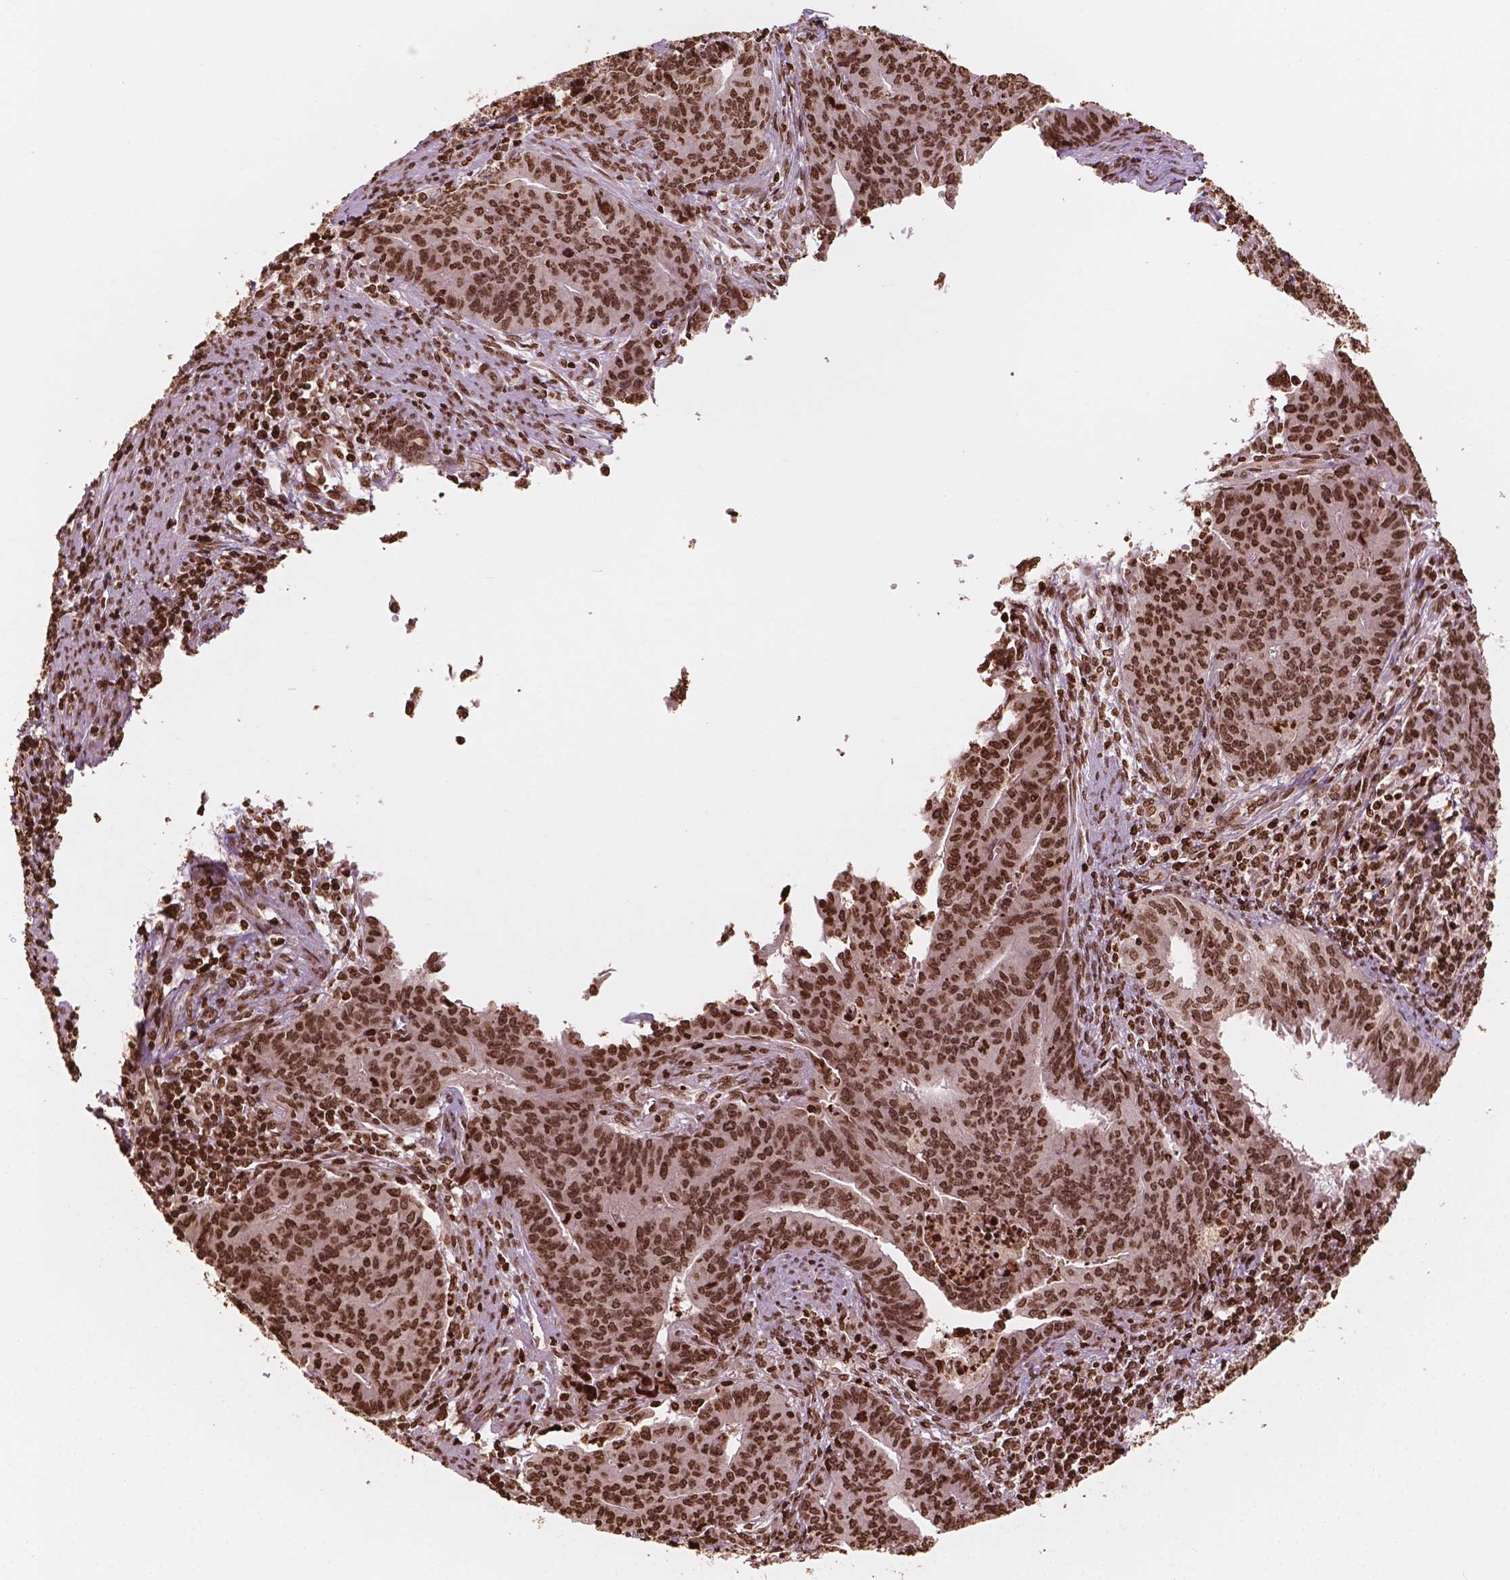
{"staining": {"intensity": "strong", "quantity": ">75%", "location": "nuclear"}, "tissue": "endometrial cancer", "cell_type": "Tumor cells", "image_type": "cancer", "snomed": [{"axis": "morphology", "description": "Adenocarcinoma, NOS"}, {"axis": "topography", "description": "Endometrium"}], "caption": "A high amount of strong nuclear expression is appreciated in about >75% of tumor cells in endometrial adenocarcinoma tissue. (IHC, brightfield microscopy, high magnification).", "gene": "H3C7", "patient": {"sex": "female", "age": 59}}